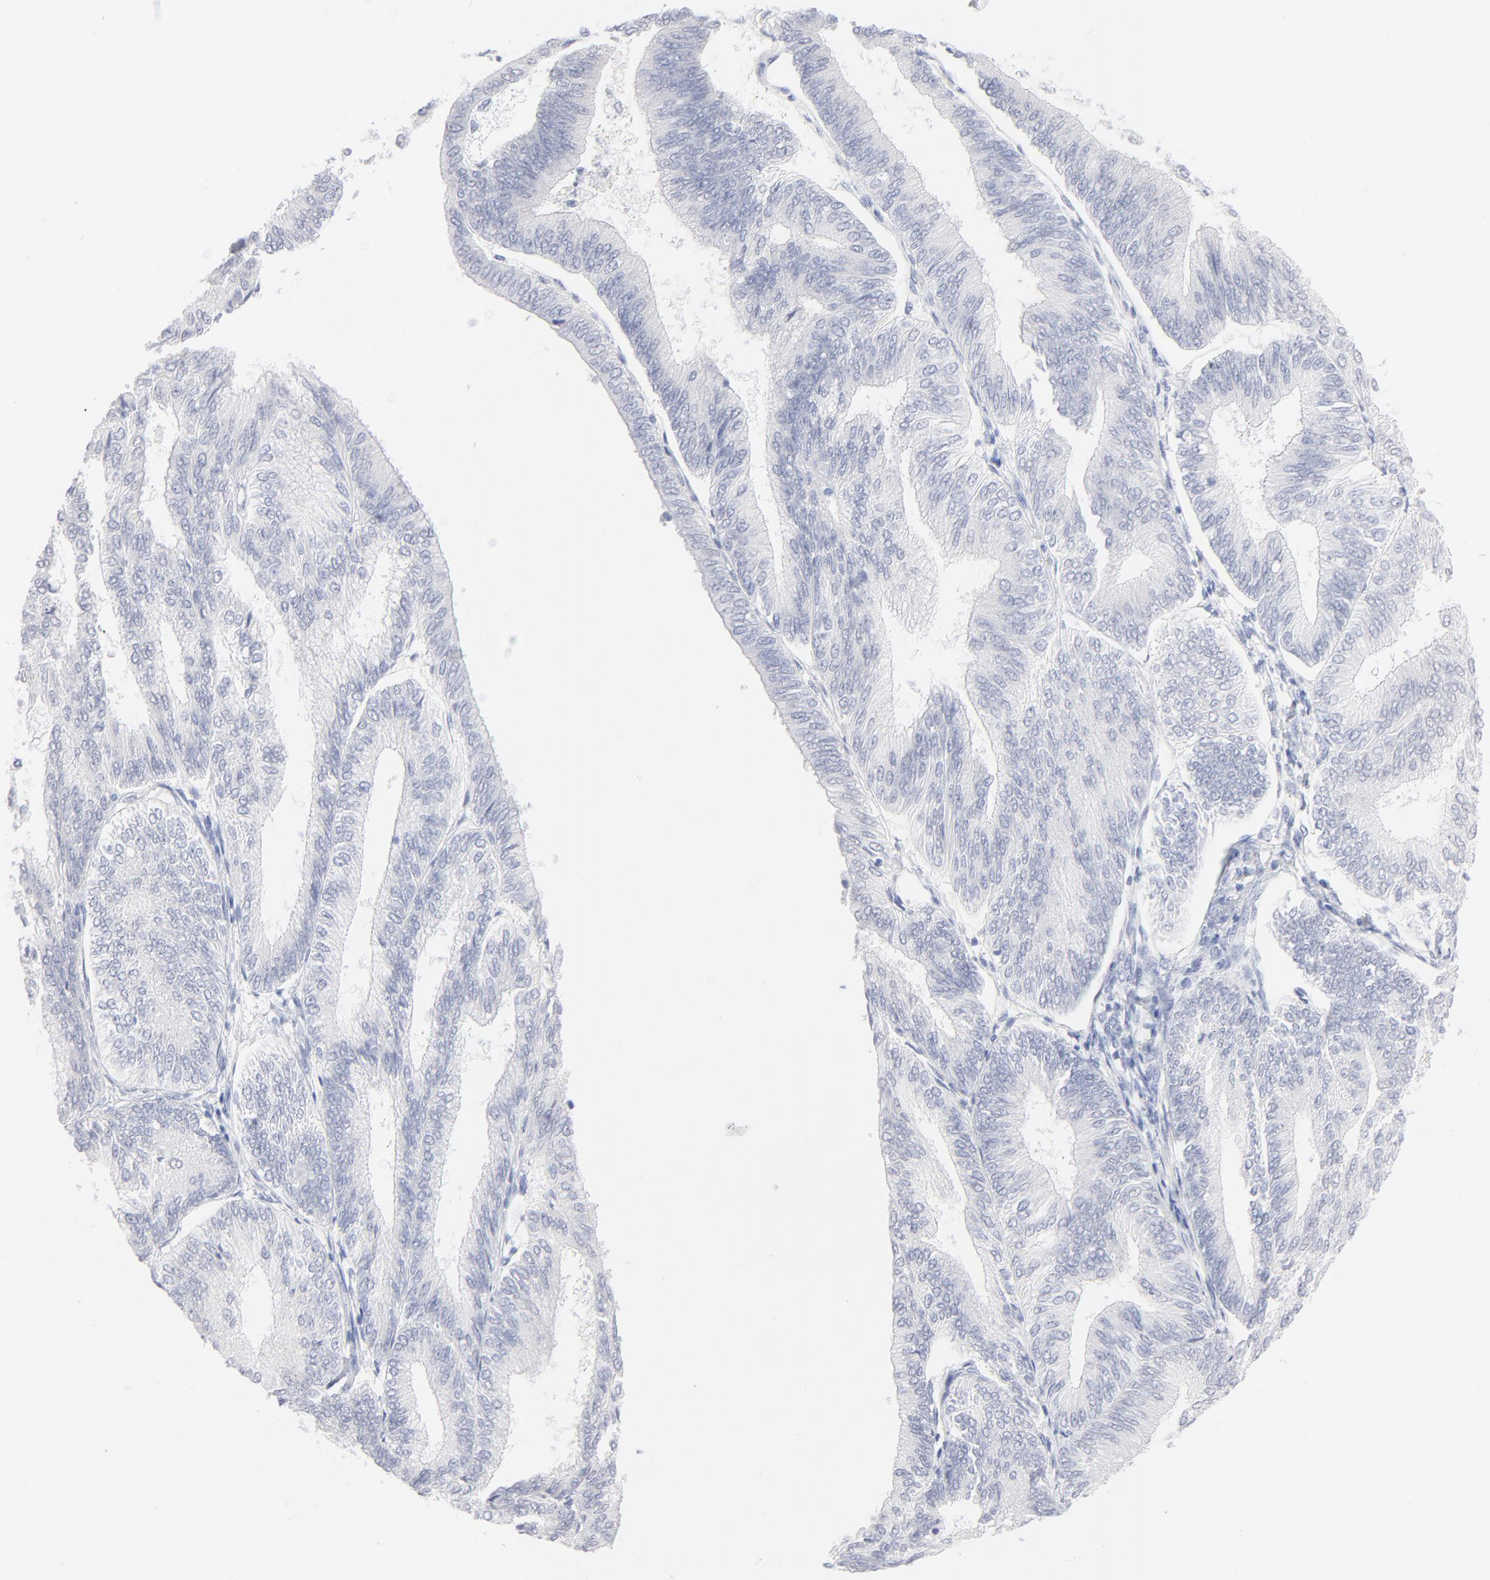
{"staining": {"intensity": "negative", "quantity": "none", "location": "none"}, "tissue": "endometrial cancer", "cell_type": "Tumor cells", "image_type": "cancer", "snomed": [{"axis": "morphology", "description": "Adenocarcinoma, NOS"}, {"axis": "topography", "description": "Endometrium"}], "caption": "Micrograph shows no protein expression in tumor cells of endometrial adenocarcinoma tissue.", "gene": "ONECUT1", "patient": {"sex": "female", "age": 55}}